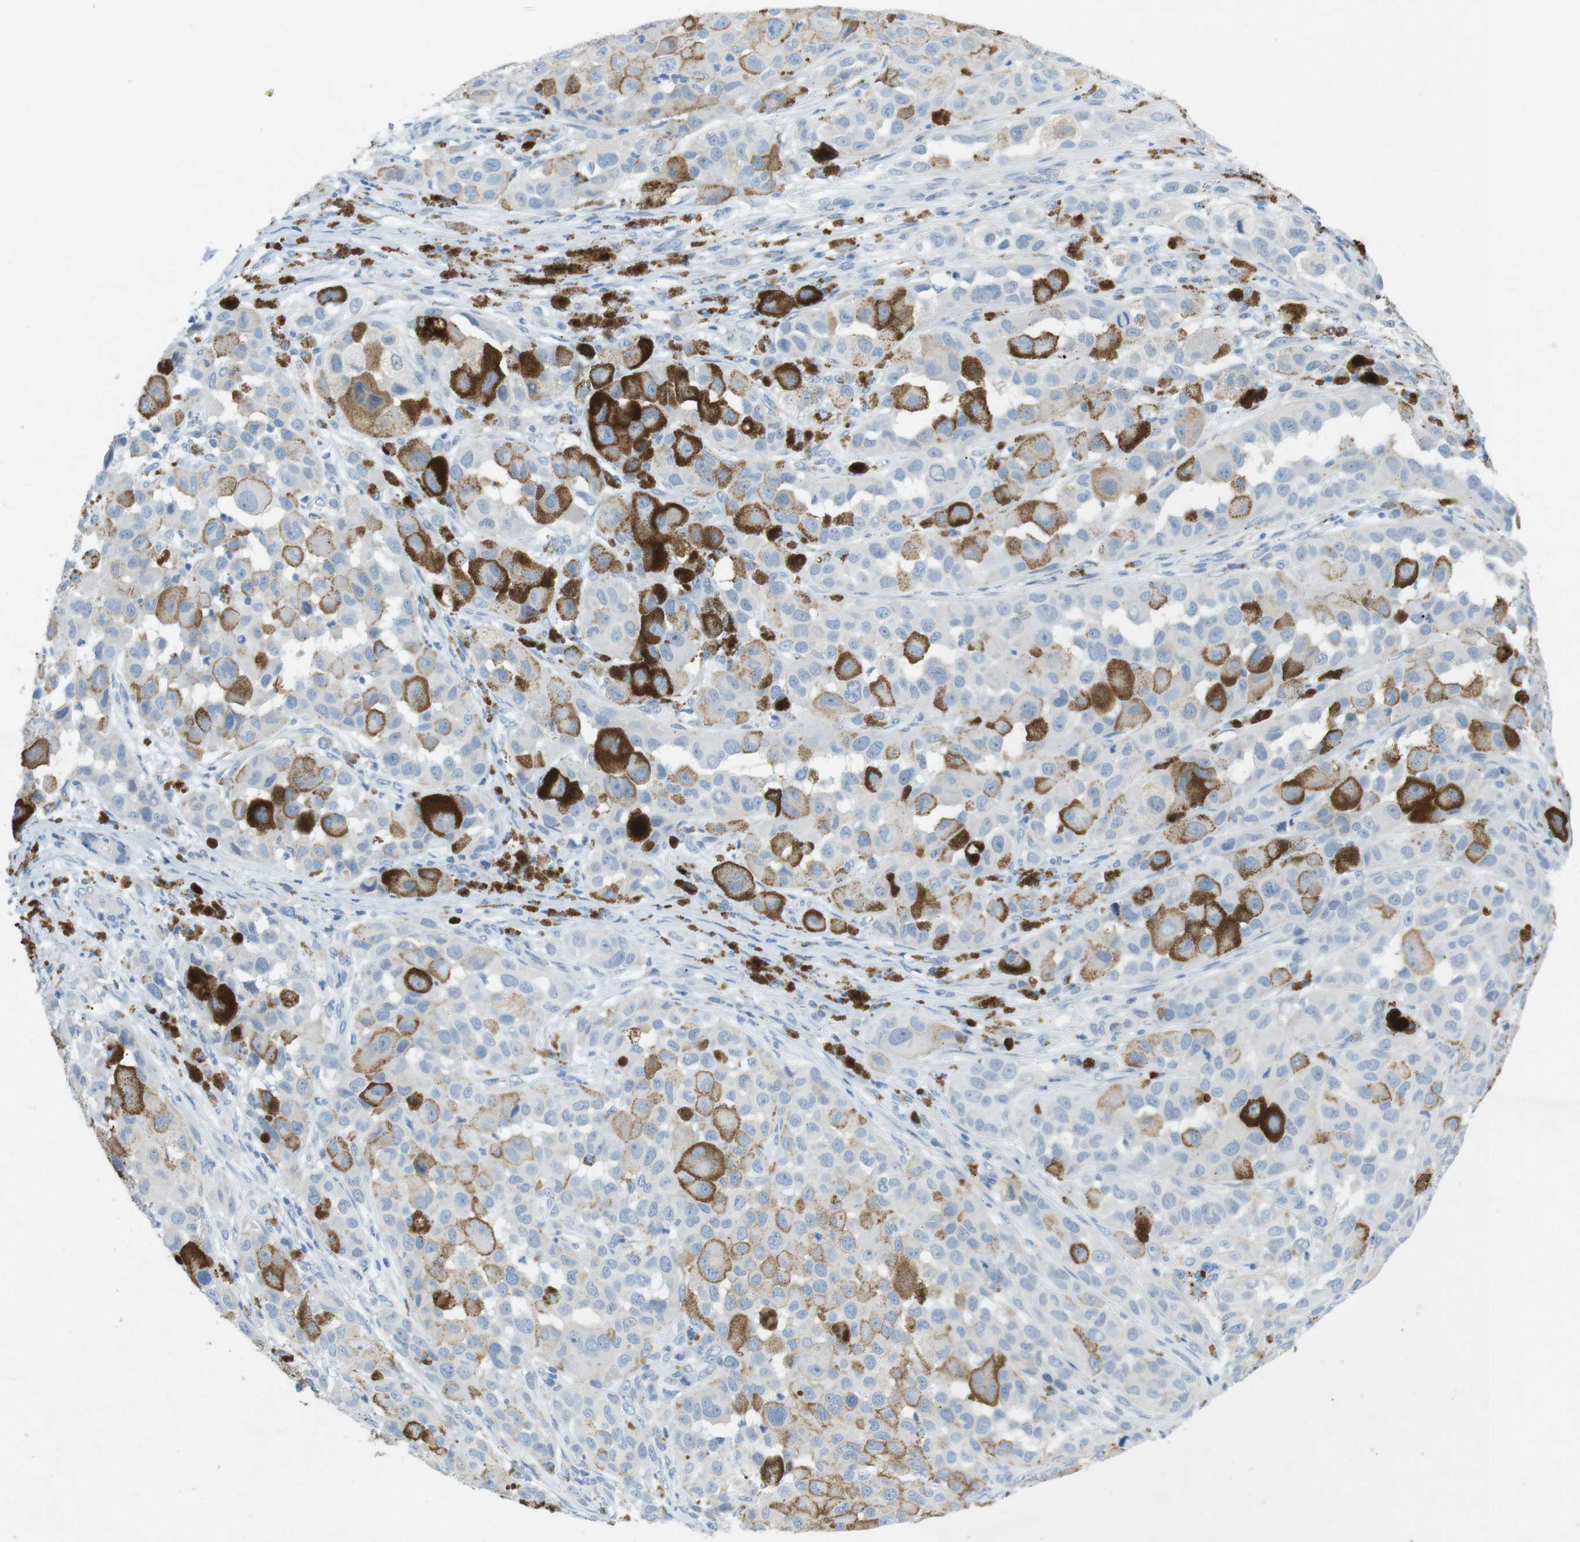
{"staining": {"intensity": "negative", "quantity": "none", "location": "none"}, "tissue": "melanoma", "cell_type": "Tumor cells", "image_type": "cancer", "snomed": [{"axis": "morphology", "description": "Malignant melanoma, NOS"}, {"axis": "topography", "description": "Skin"}], "caption": "Malignant melanoma was stained to show a protein in brown. There is no significant positivity in tumor cells.", "gene": "SALL4", "patient": {"sex": "male", "age": 96}}